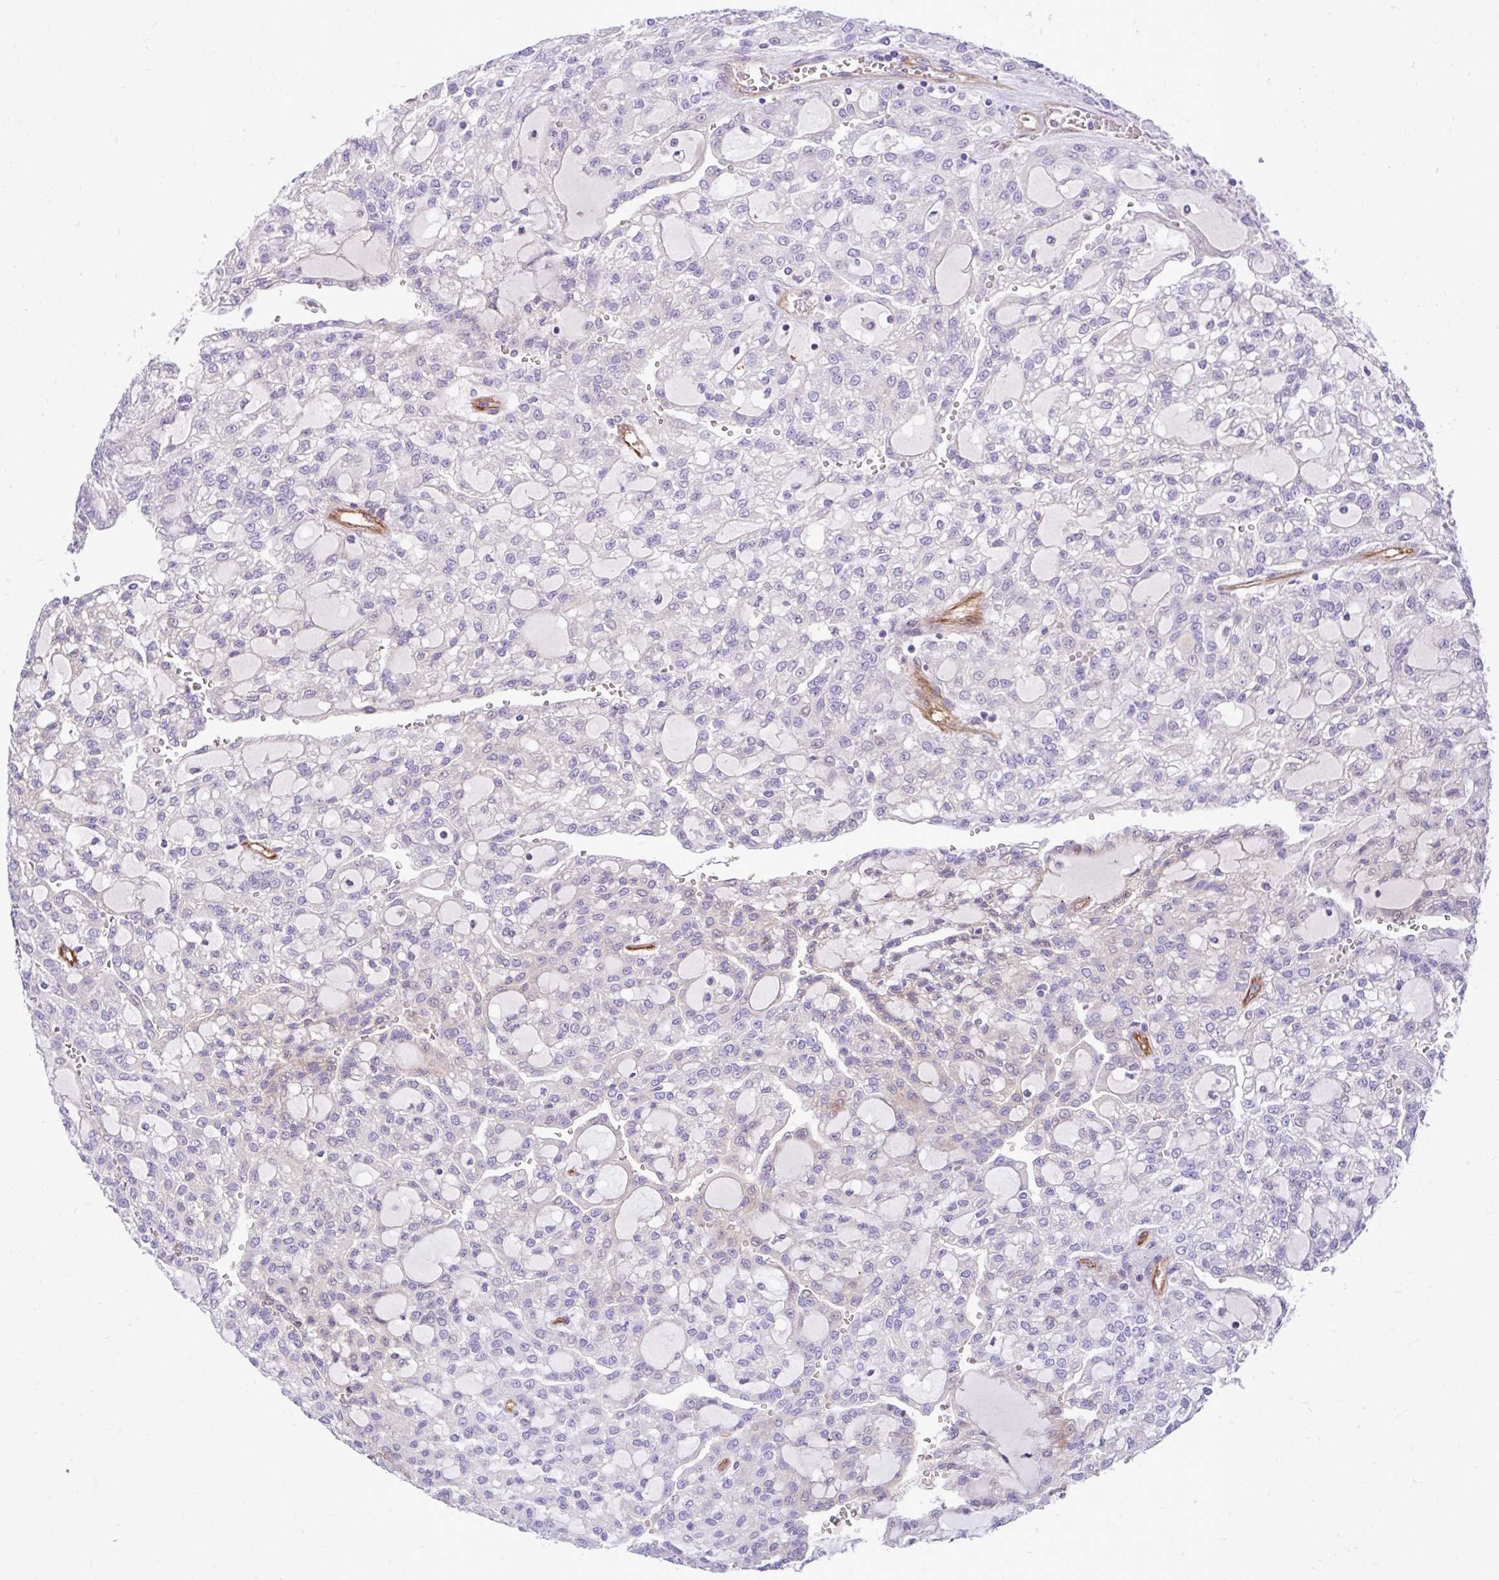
{"staining": {"intensity": "negative", "quantity": "none", "location": "none"}, "tissue": "renal cancer", "cell_type": "Tumor cells", "image_type": "cancer", "snomed": [{"axis": "morphology", "description": "Adenocarcinoma, NOS"}, {"axis": "topography", "description": "Kidney"}], "caption": "This is an immunohistochemistry photomicrograph of human renal cancer (adenocarcinoma). There is no staining in tumor cells.", "gene": "ESPNL", "patient": {"sex": "male", "age": 63}}